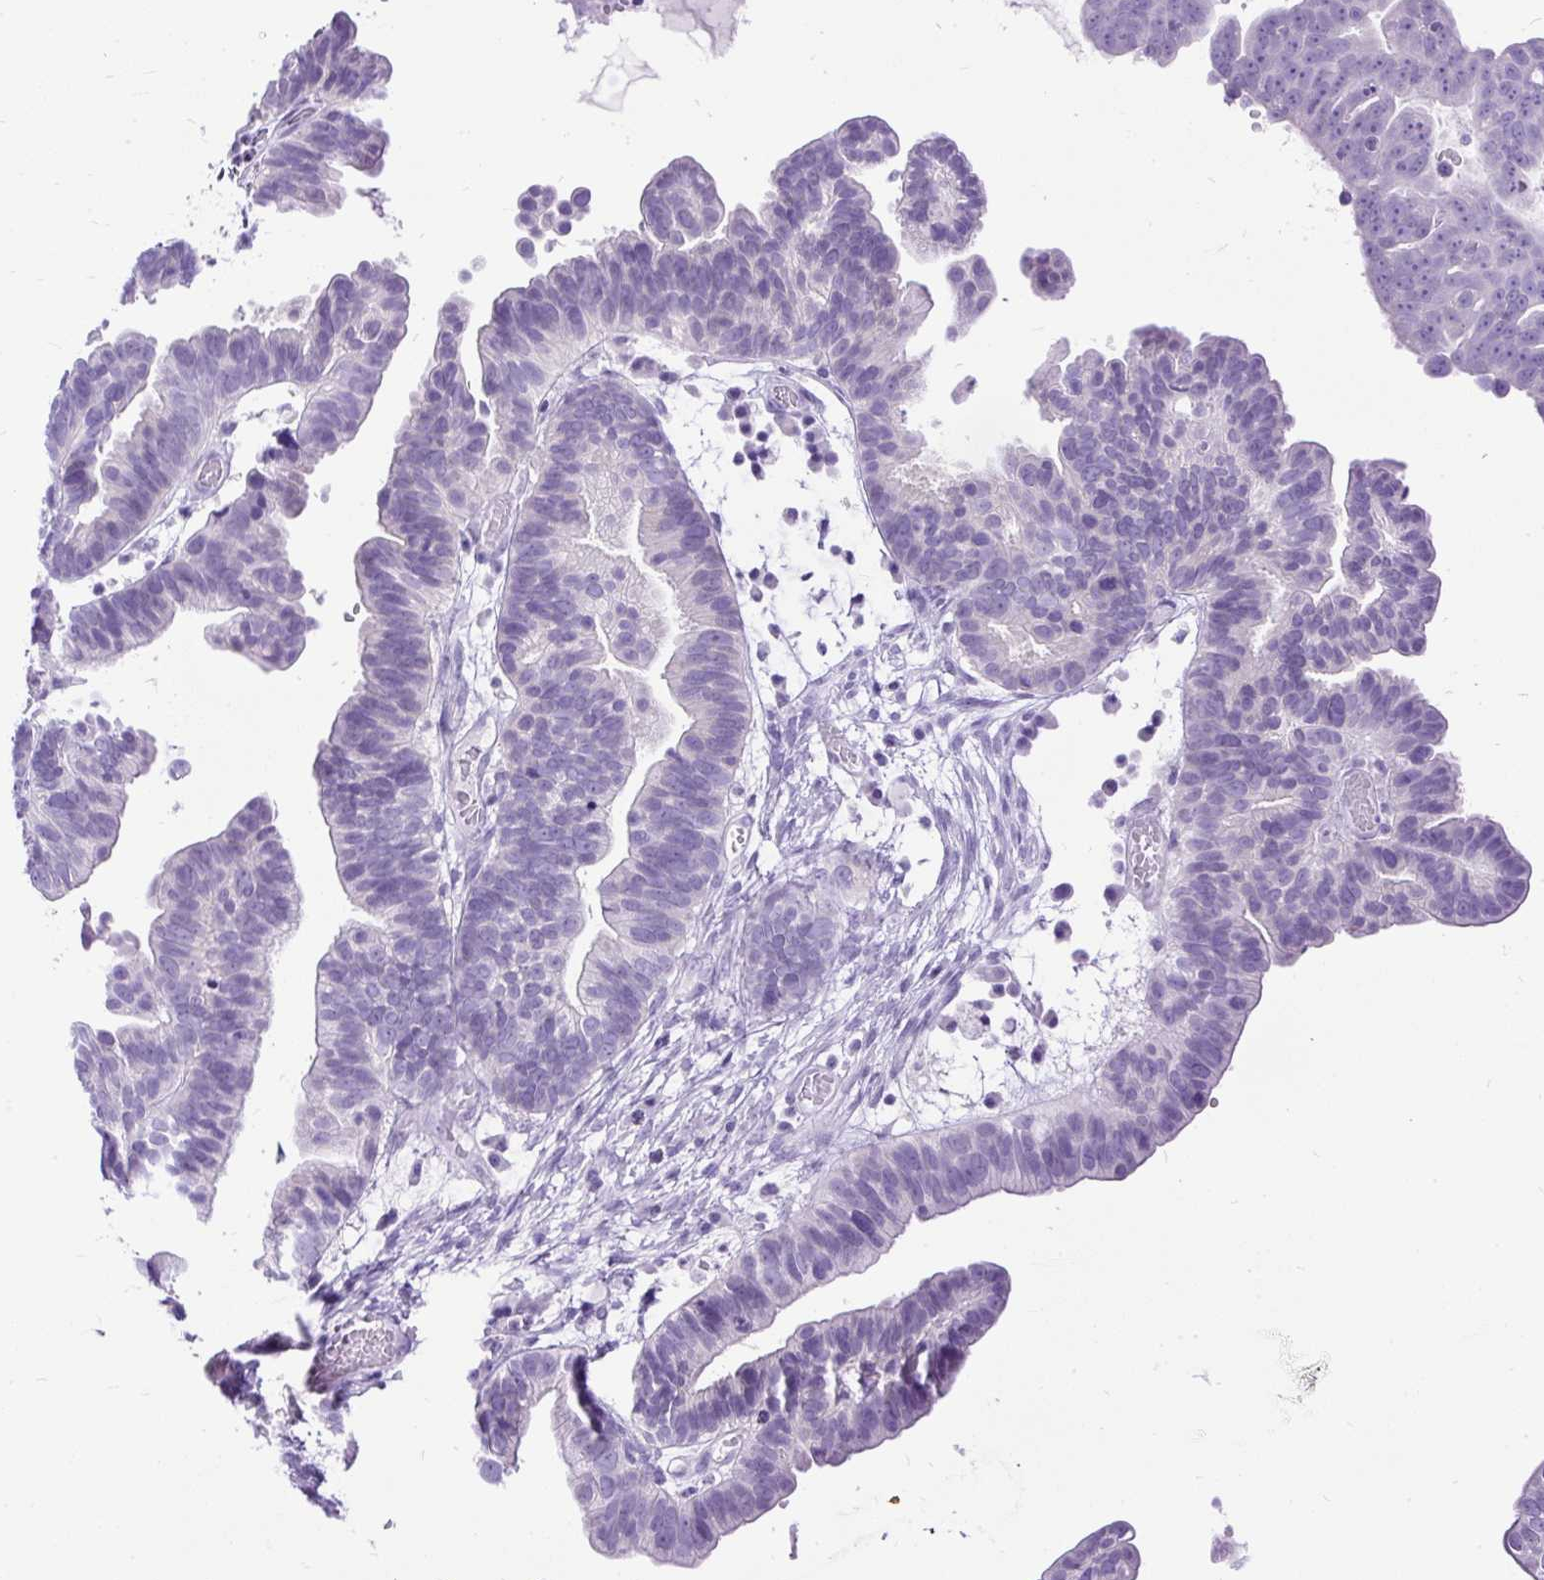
{"staining": {"intensity": "negative", "quantity": "none", "location": "none"}, "tissue": "ovarian cancer", "cell_type": "Tumor cells", "image_type": "cancer", "snomed": [{"axis": "morphology", "description": "Cystadenocarcinoma, serous, NOS"}, {"axis": "topography", "description": "Ovary"}], "caption": "DAB (3,3'-diaminobenzidine) immunohistochemical staining of ovarian cancer (serous cystadenocarcinoma) demonstrates no significant positivity in tumor cells.", "gene": "HEY1", "patient": {"sex": "female", "age": 56}}